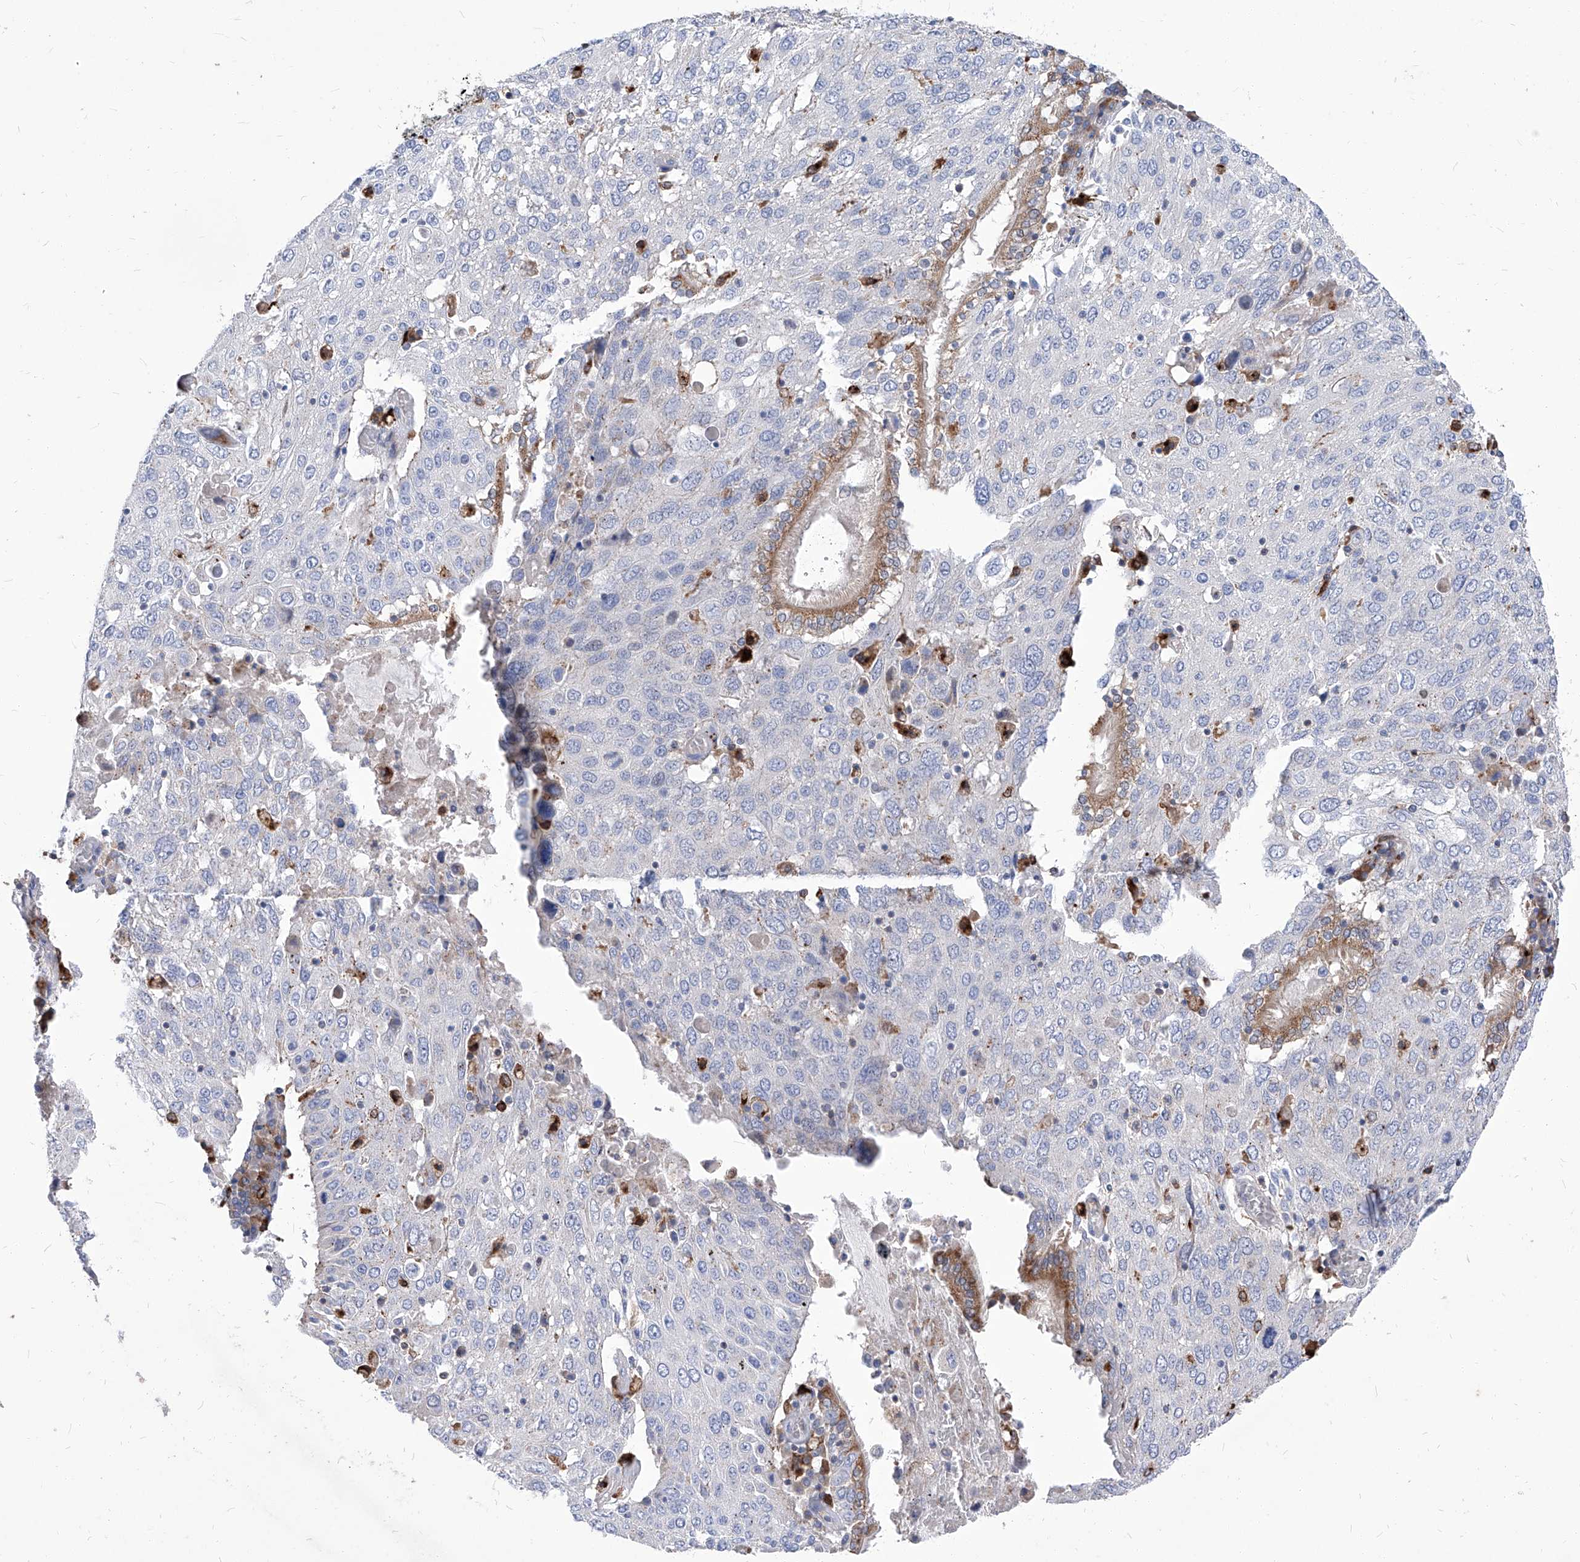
{"staining": {"intensity": "weak", "quantity": "<25%", "location": "cytoplasmic/membranous"}, "tissue": "lung cancer", "cell_type": "Tumor cells", "image_type": "cancer", "snomed": [{"axis": "morphology", "description": "Squamous cell carcinoma, NOS"}, {"axis": "topography", "description": "Lung"}], "caption": "High magnification brightfield microscopy of lung cancer stained with DAB (brown) and counterstained with hematoxylin (blue): tumor cells show no significant positivity.", "gene": "UBOX5", "patient": {"sex": "male", "age": 65}}